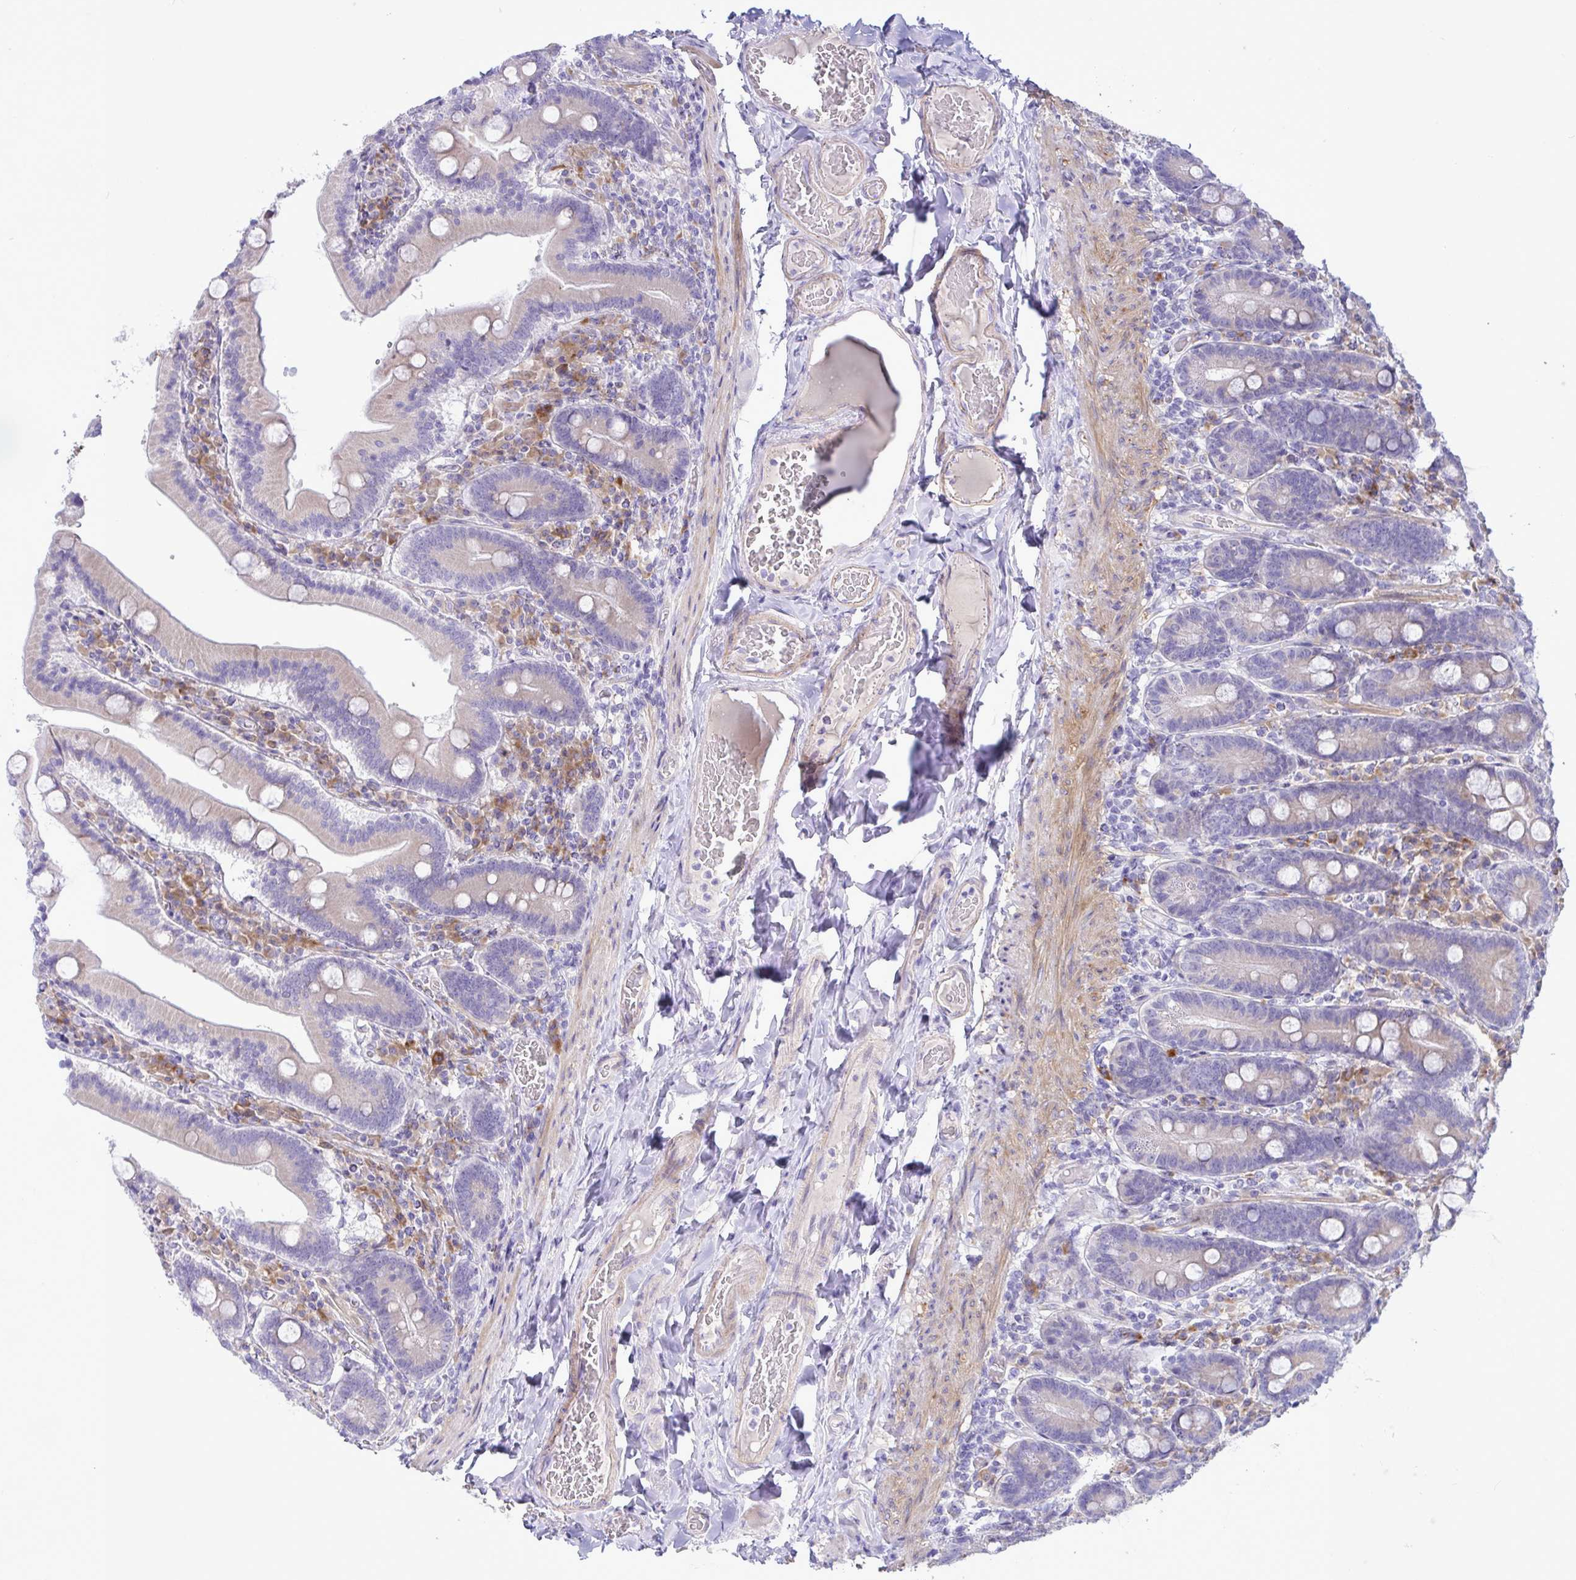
{"staining": {"intensity": "weak", "quantity": "25%-75%", "location": "cytoplasmic/membranous"}, "tissue": "duodenum", "cell_type": "Glandular cells", "image_type": "normal", "snomed": [{"axis": "morphology", "description": "Normal tissue, NOS"}, {"axis": "topography", "description": "Duodenum"}], "caption": "Immunohistochemical staining of normal duodenum displays weak cytoplasmic/membranous protein expression in approximately 25%-75% of glandular cells. The protein is stained brown, and the nuclei are stained in blue (DAB IHC with brightfield microscopy, high magnification).", "gene": "FAM86B1", "patient": {"sex": "female", "age": 62}}